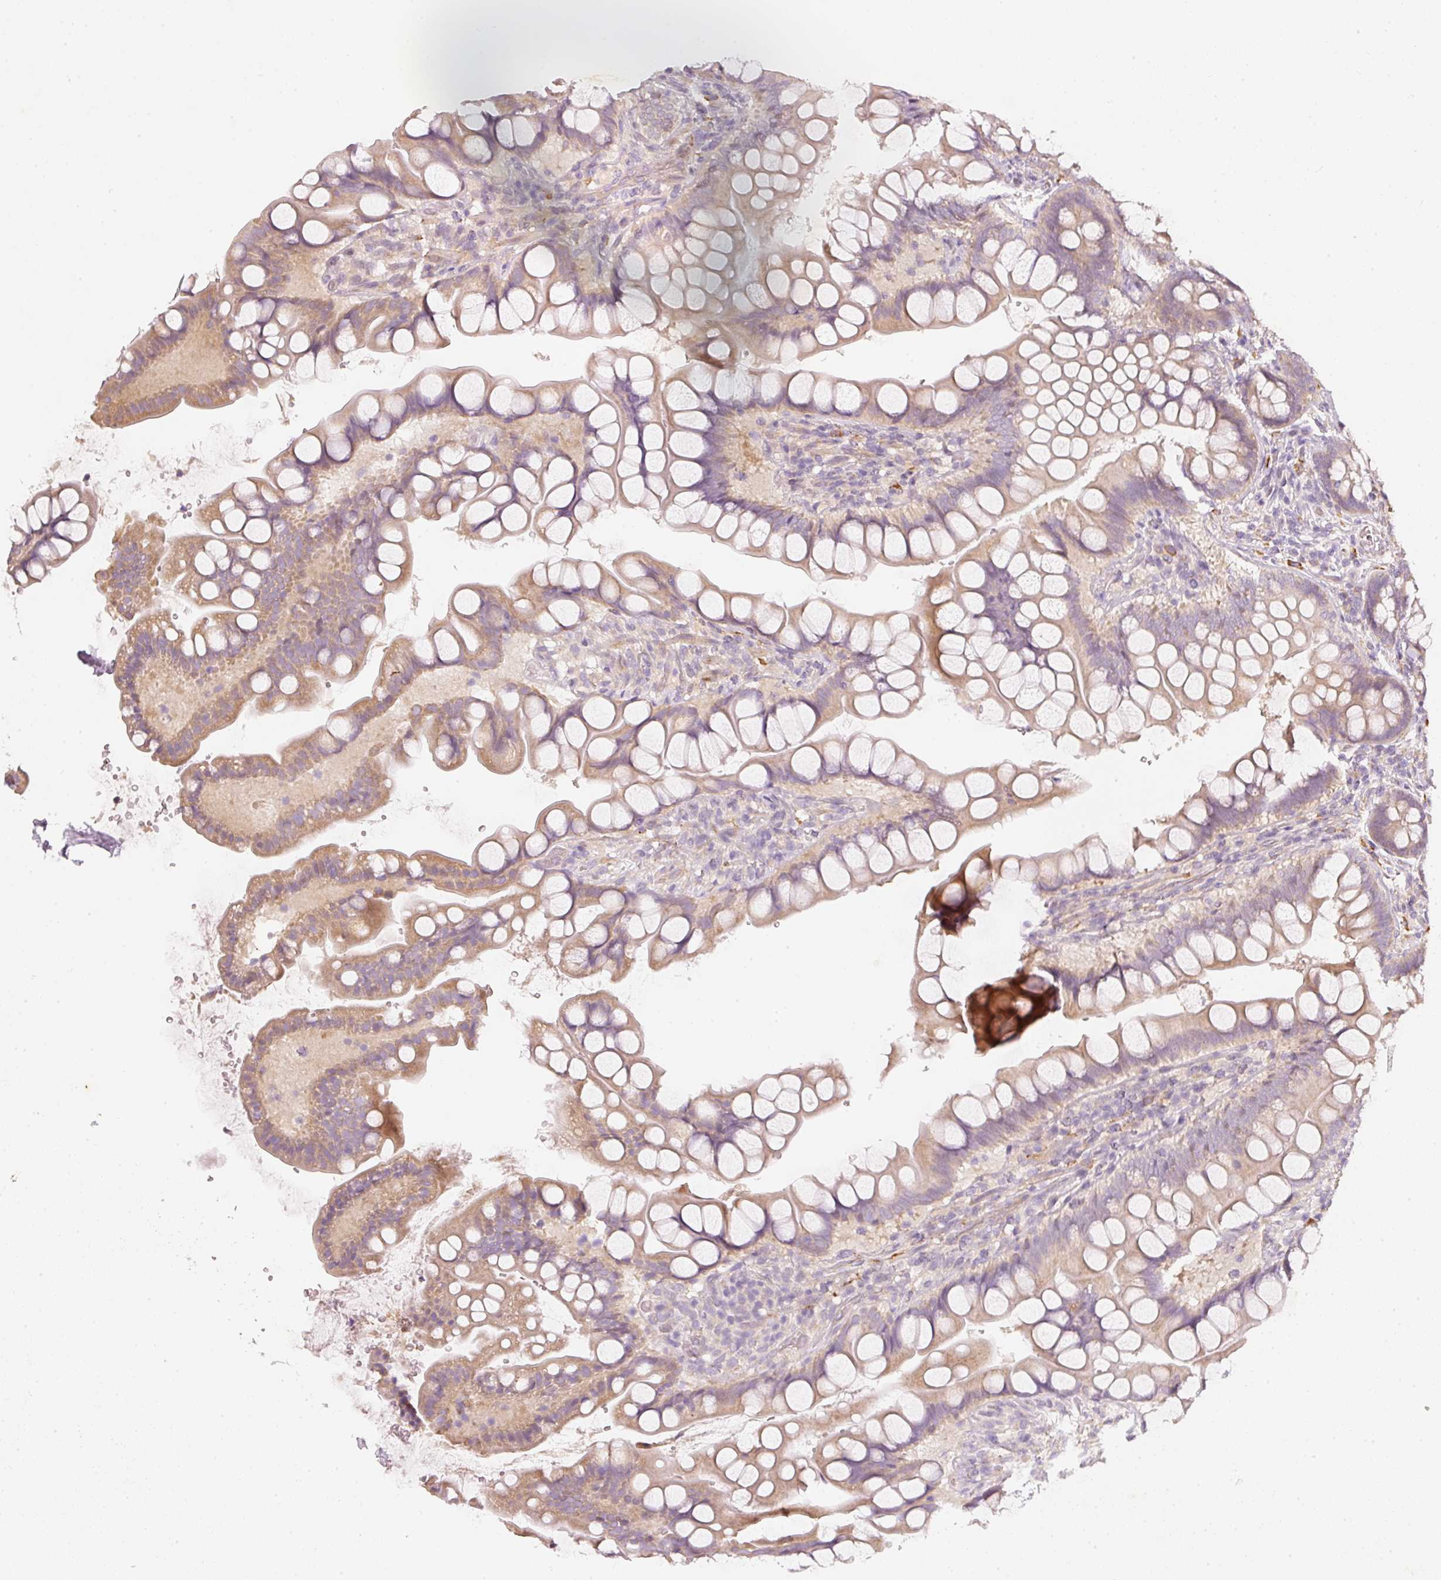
{"staining": {"intensity": "moderate", "quantity": ">75%", "location": "cytoplasmic/membranous"}, "tissue": "small intestine", "cell_type": "Glandular cells", "image_type": "normal", "snomed": [{"axis": "morphology", "description": "Normal tissue, NOS"}, {"axis": "topography", "description": "Small intestine"}], "caption": "Brown immunohistochemical staining in unremarkable small intestine exhibits moderate cytoplasmic/membranous expression in about >75% of glandular cells. The staining is performed using DAB brown chromogen to label protein expression. The nuclei are counter-stained blue using hematoxylin.", "gene": "RGL2", "patient": {"sex": "male", "age": 70}}